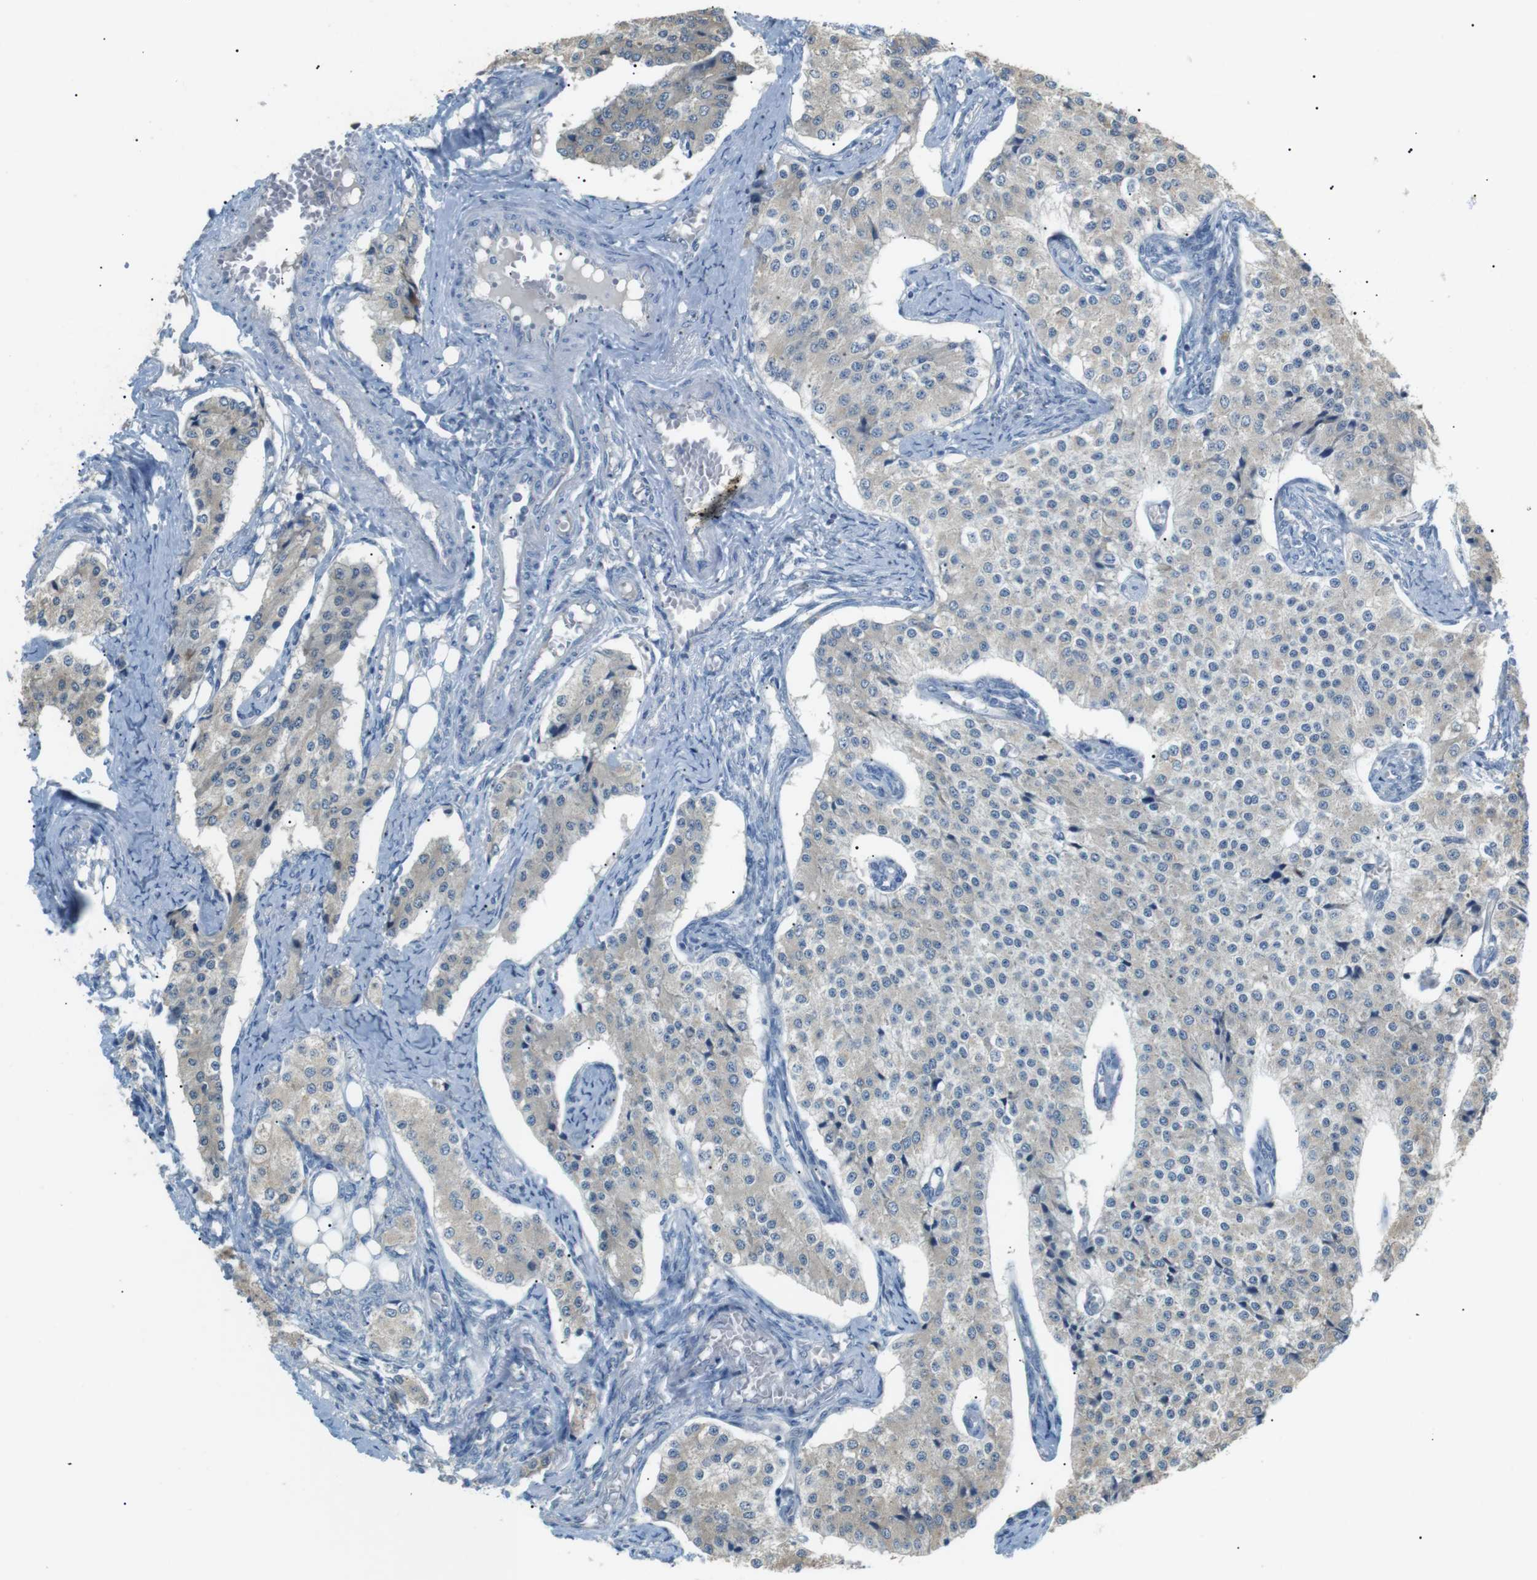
{"staining": {"intensity": "negative", "quantity": "none", "location": "none"}, "tissue": "carcinoid", "cell_type": "Tumor cells", "image_type": "cancer", "snomed": [{"axis": "morphology", "description": "Carcinoid, malignant, NOS"}, {"axis": "topography", "description": "Colon"}], "caption": "Tumor cells show no significant protein expression in malignant carcinoid.", "gene": "CDH26", "patient": {"sex": "female", "age": 52}}